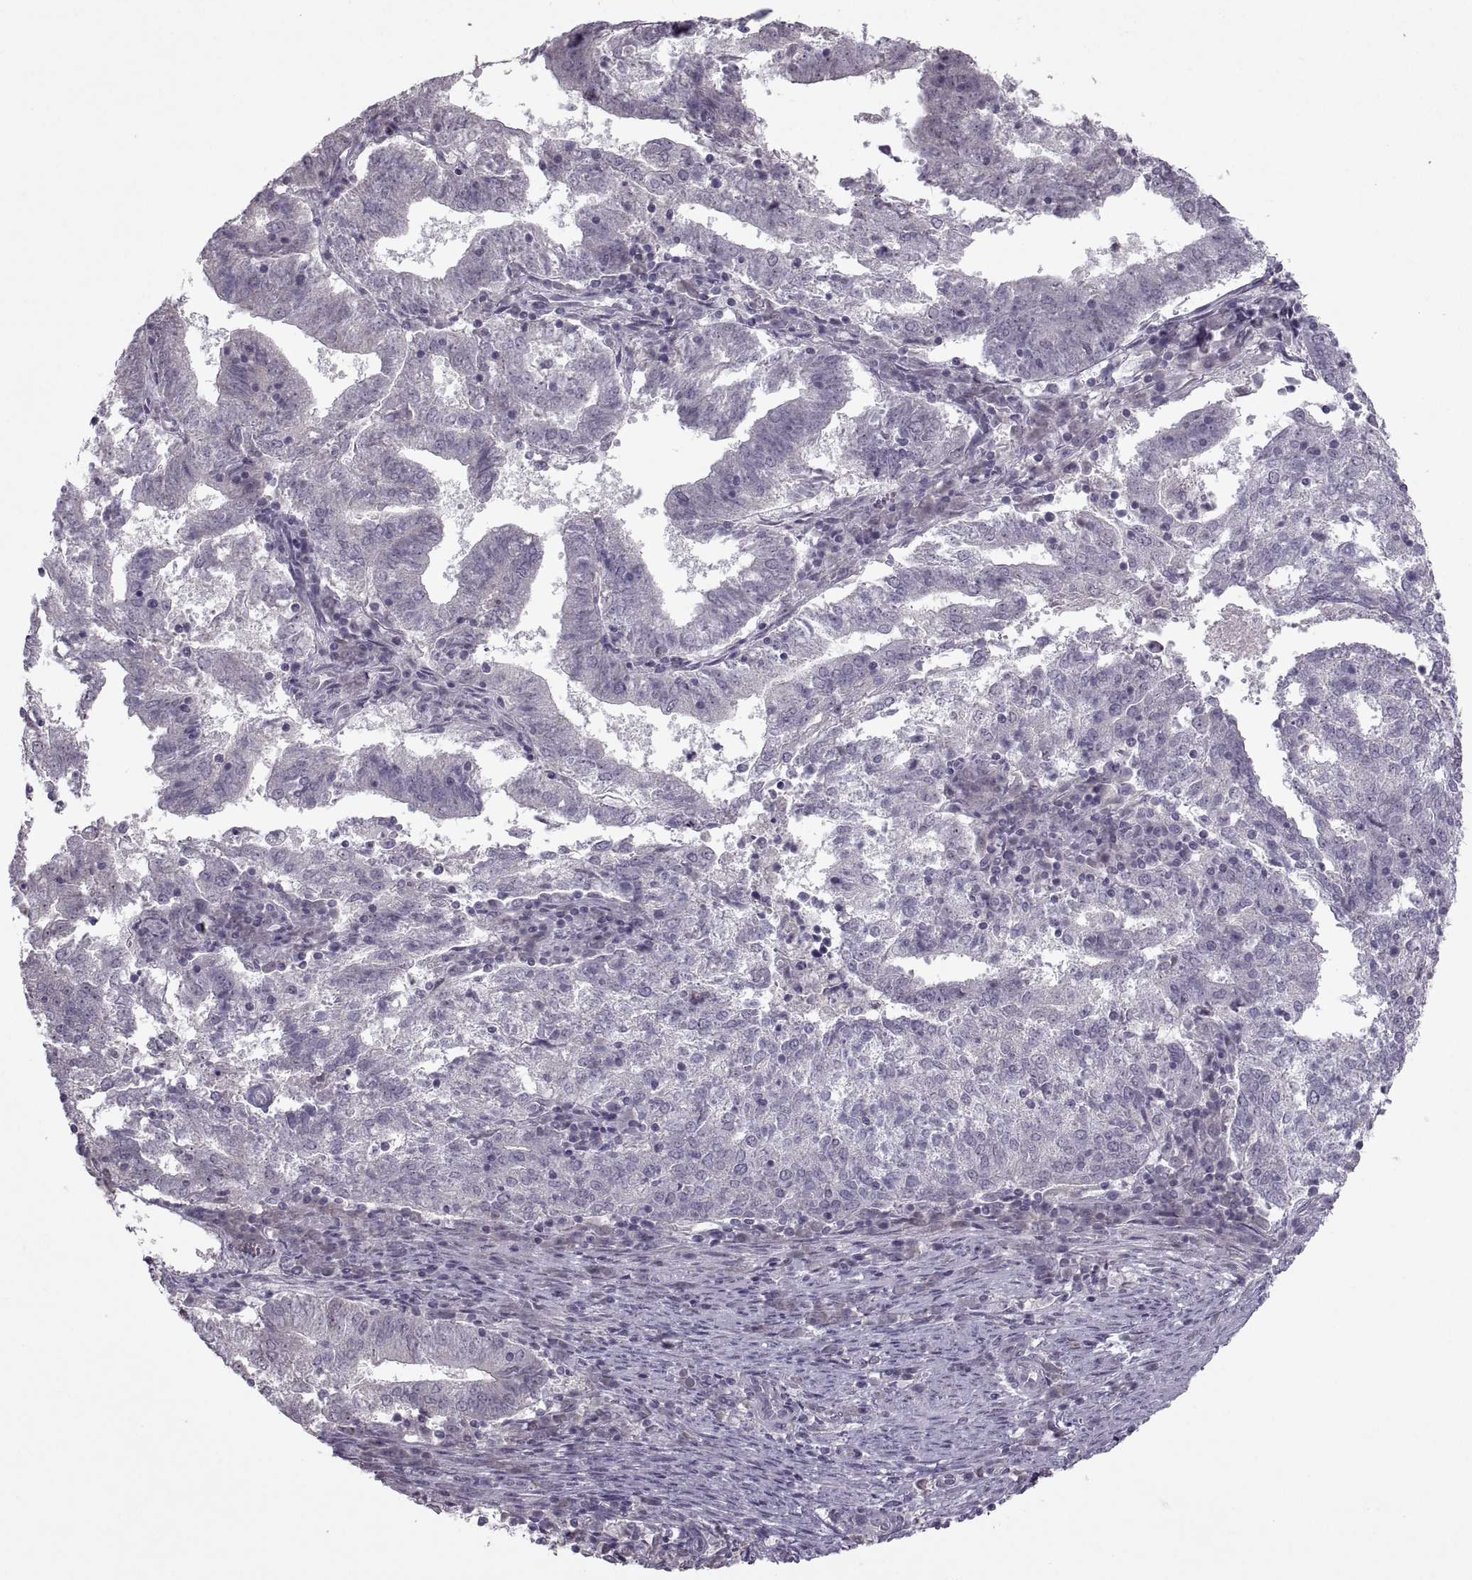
{"staining": {"intensity": "negative", "quantity": "none", "location": "none"}, "tissue": "endometrial cancer", "cell_type": "Tumor cells", "image_type": "cancer", "snomed": [{"axis": "morphology", "description": "Adenocarcinoma, NOS"}, {"axis": "topography", "description": "Endometrium"}], "caption": "IHC of human endometrial cancer displays no expression in tumor cells. (DAB immunohistochemistry (IHC) visualized using brightfield microscopy, high magnification).", "gene": "MGAT4D", "patient": {"sex": "female", "age": 82}}